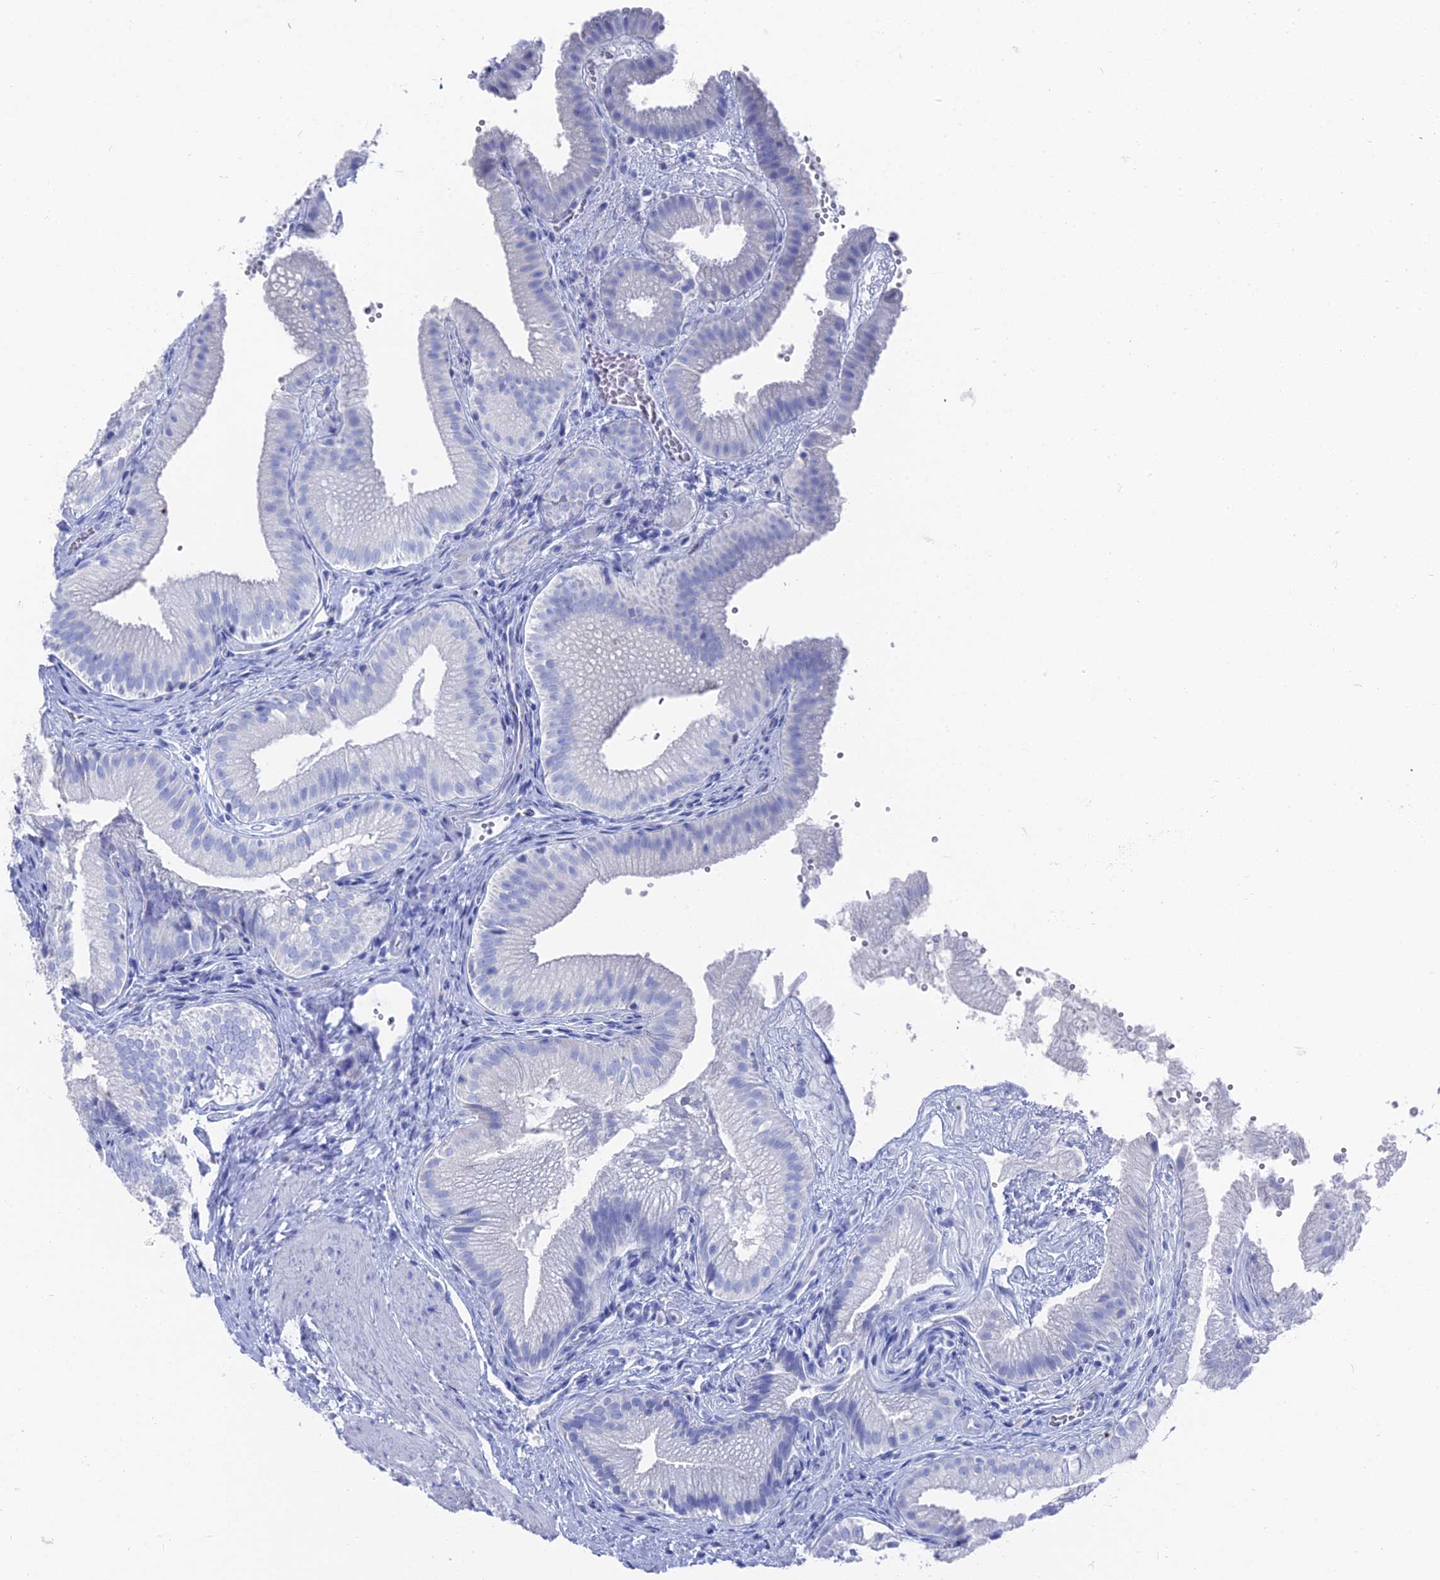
{"staining": {"intensity": "negative", "quantity": "none", "location": "none"}, "tissue": "gallbladder", "cell_type": "Glandular cells", "image_type": "normal", "snomed": [{"axis": "morphology", "description": "Normal tissue, NOS"}, {"axis": "topography", "description": "Gallbladder"}], "caption": "There is no significant positivity in glandular cells of gallbladder. (Brightfield microscopy of DAB IHC at high magnification).", "gene": "ENPP3", "patient": {"sex": "female", "age": 30}}